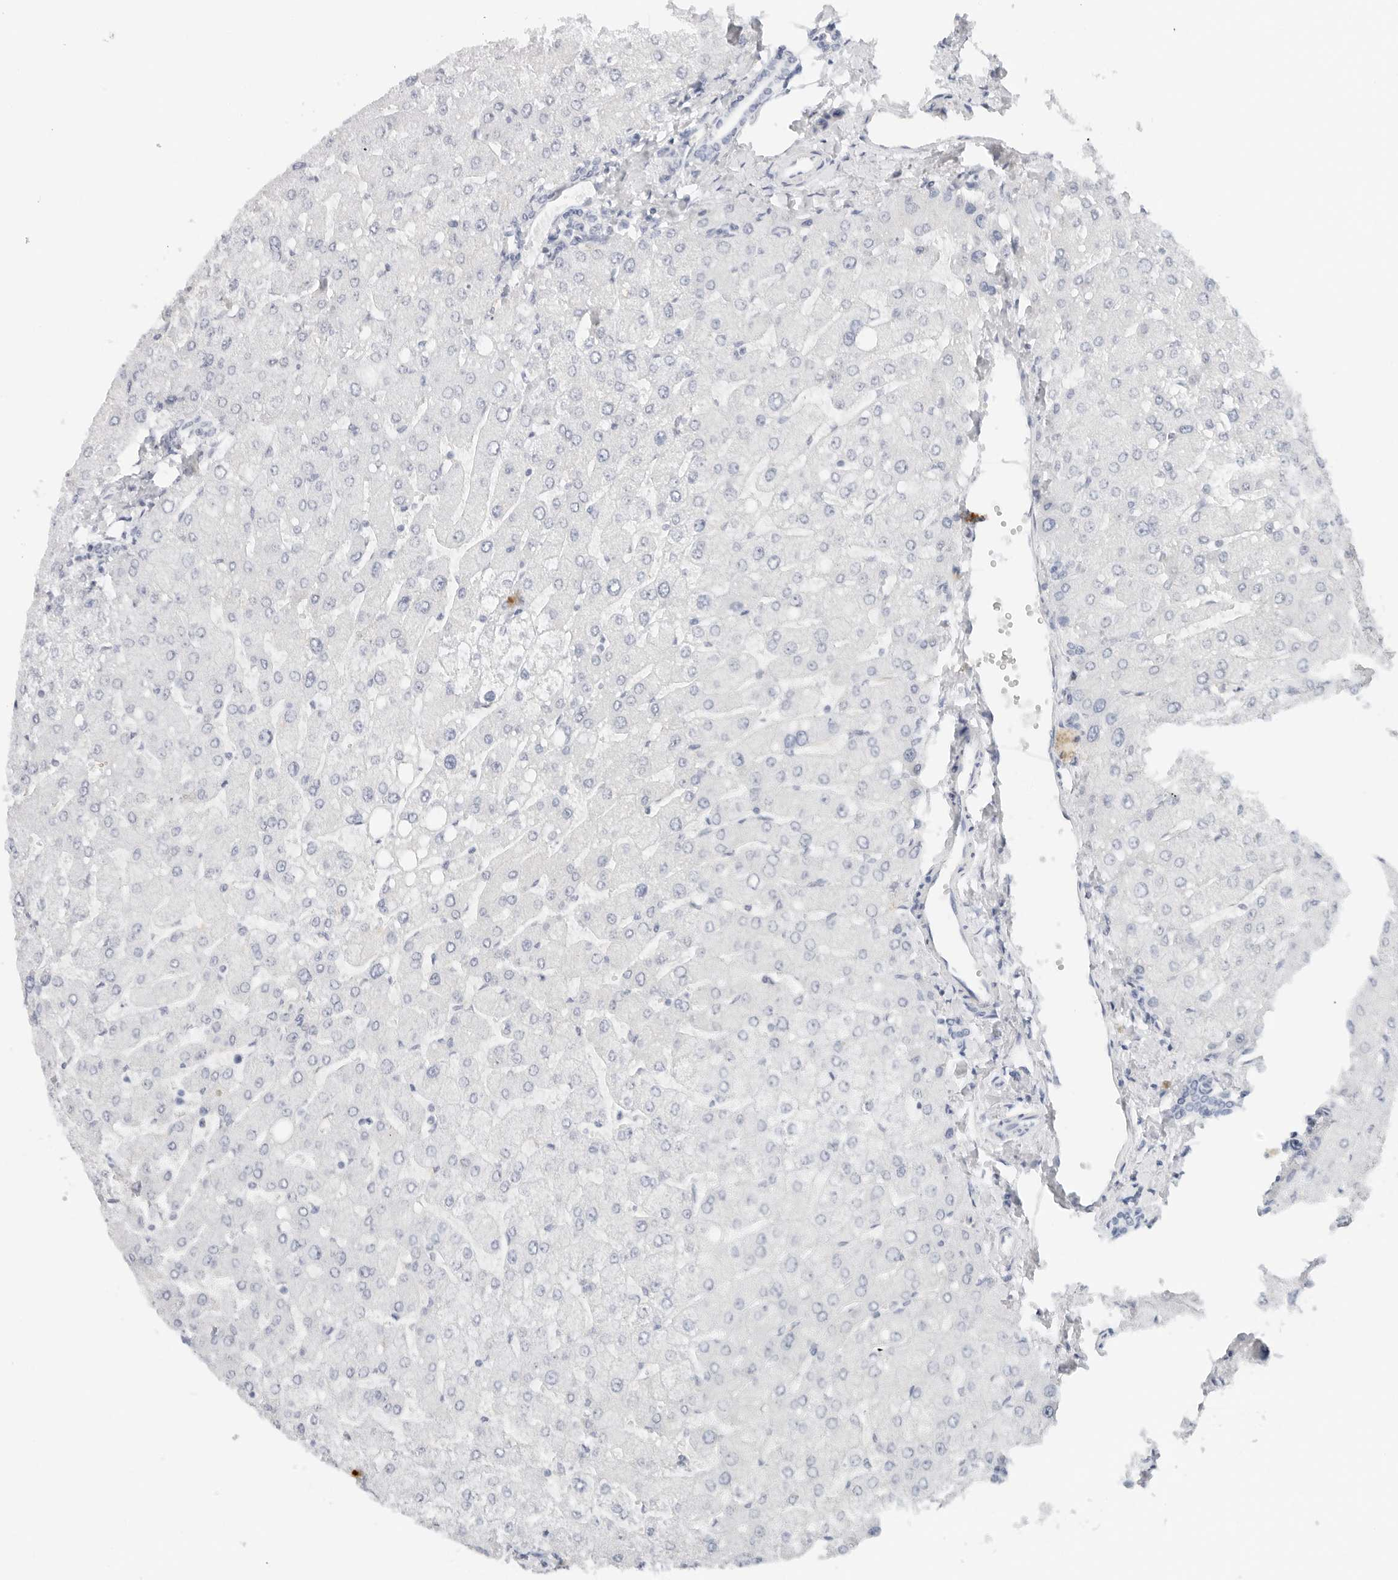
{"staining": {"intensity": "negative", "quantity": "none", "location": "none"}, "tissue": "liver", "cell_type": "Cholangiocytes", "image_type": "normal", "snomed": [{"axis": "morphology", "description": "Normal tissue, NOS"}, {"axis": "topography", "description": "Liver"}], "caption": "An image of liver stained for a protein demonstrates no brown staining in cholangiocytes.", "gene": "RC3H1", "patient": {"sex": "male", "age": 55}}